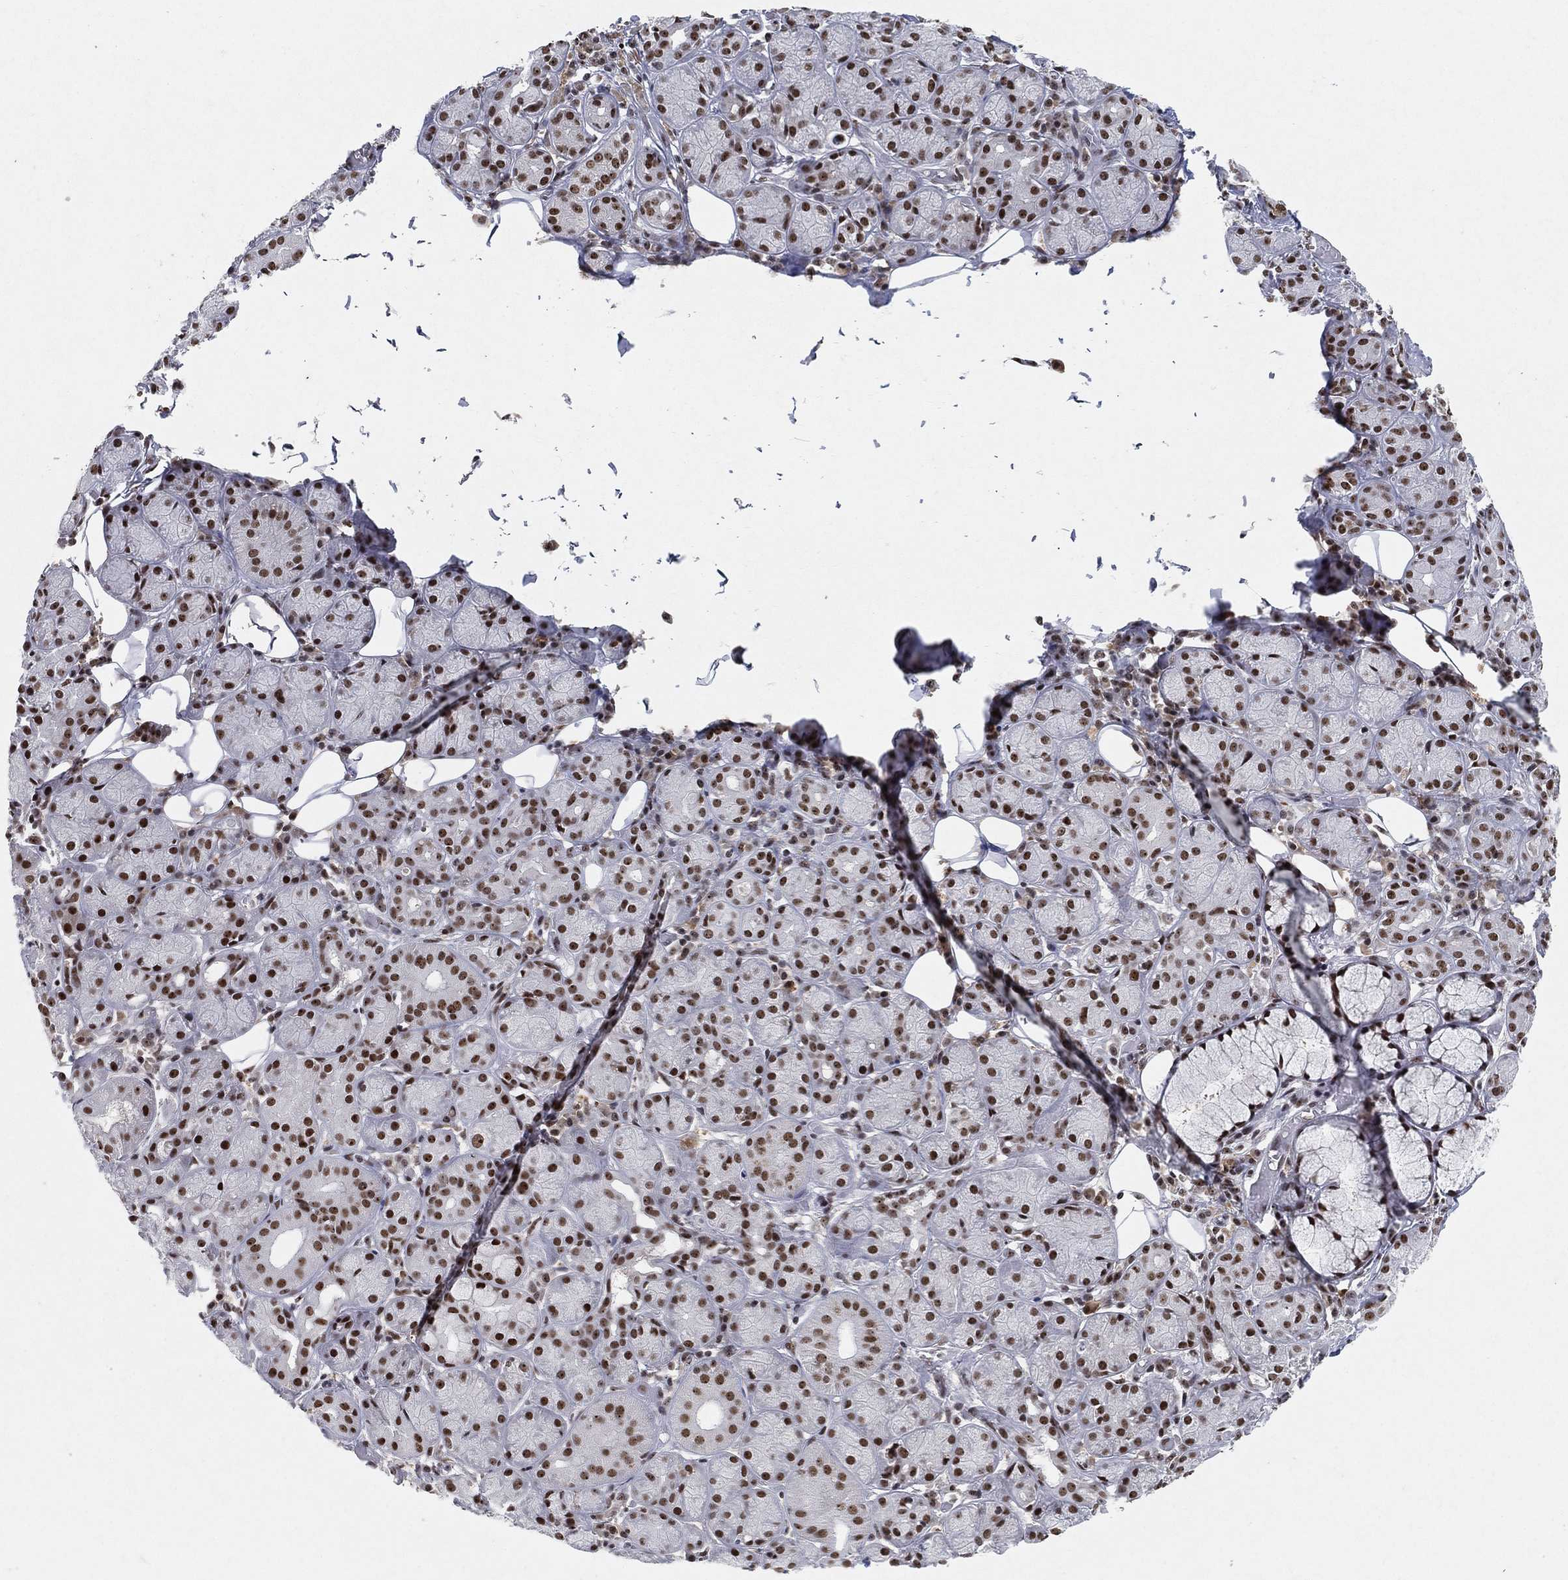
{"staining": {"intensity": "strong", "quantity": "25%-75%", "location": "nuclear"}, "tissue": "salivary gland", "cell_type": "Glandular cells", "image_type": "normal", "snomed": [{"axis": "morphology", "description": "Normal tissue, NOS"}, {"axis": "topography", "description": "Salivary gland"}], "caption": "Immunohistochemistry (IHC) photomicrograph of normal human salivary gland stained for a protein (brown), which exhibits high levels of strong nuclear staining in about 25%-75% of glandular cells.", "gene": "DDX27", "patient": {"sex": "male", "age": 71}}